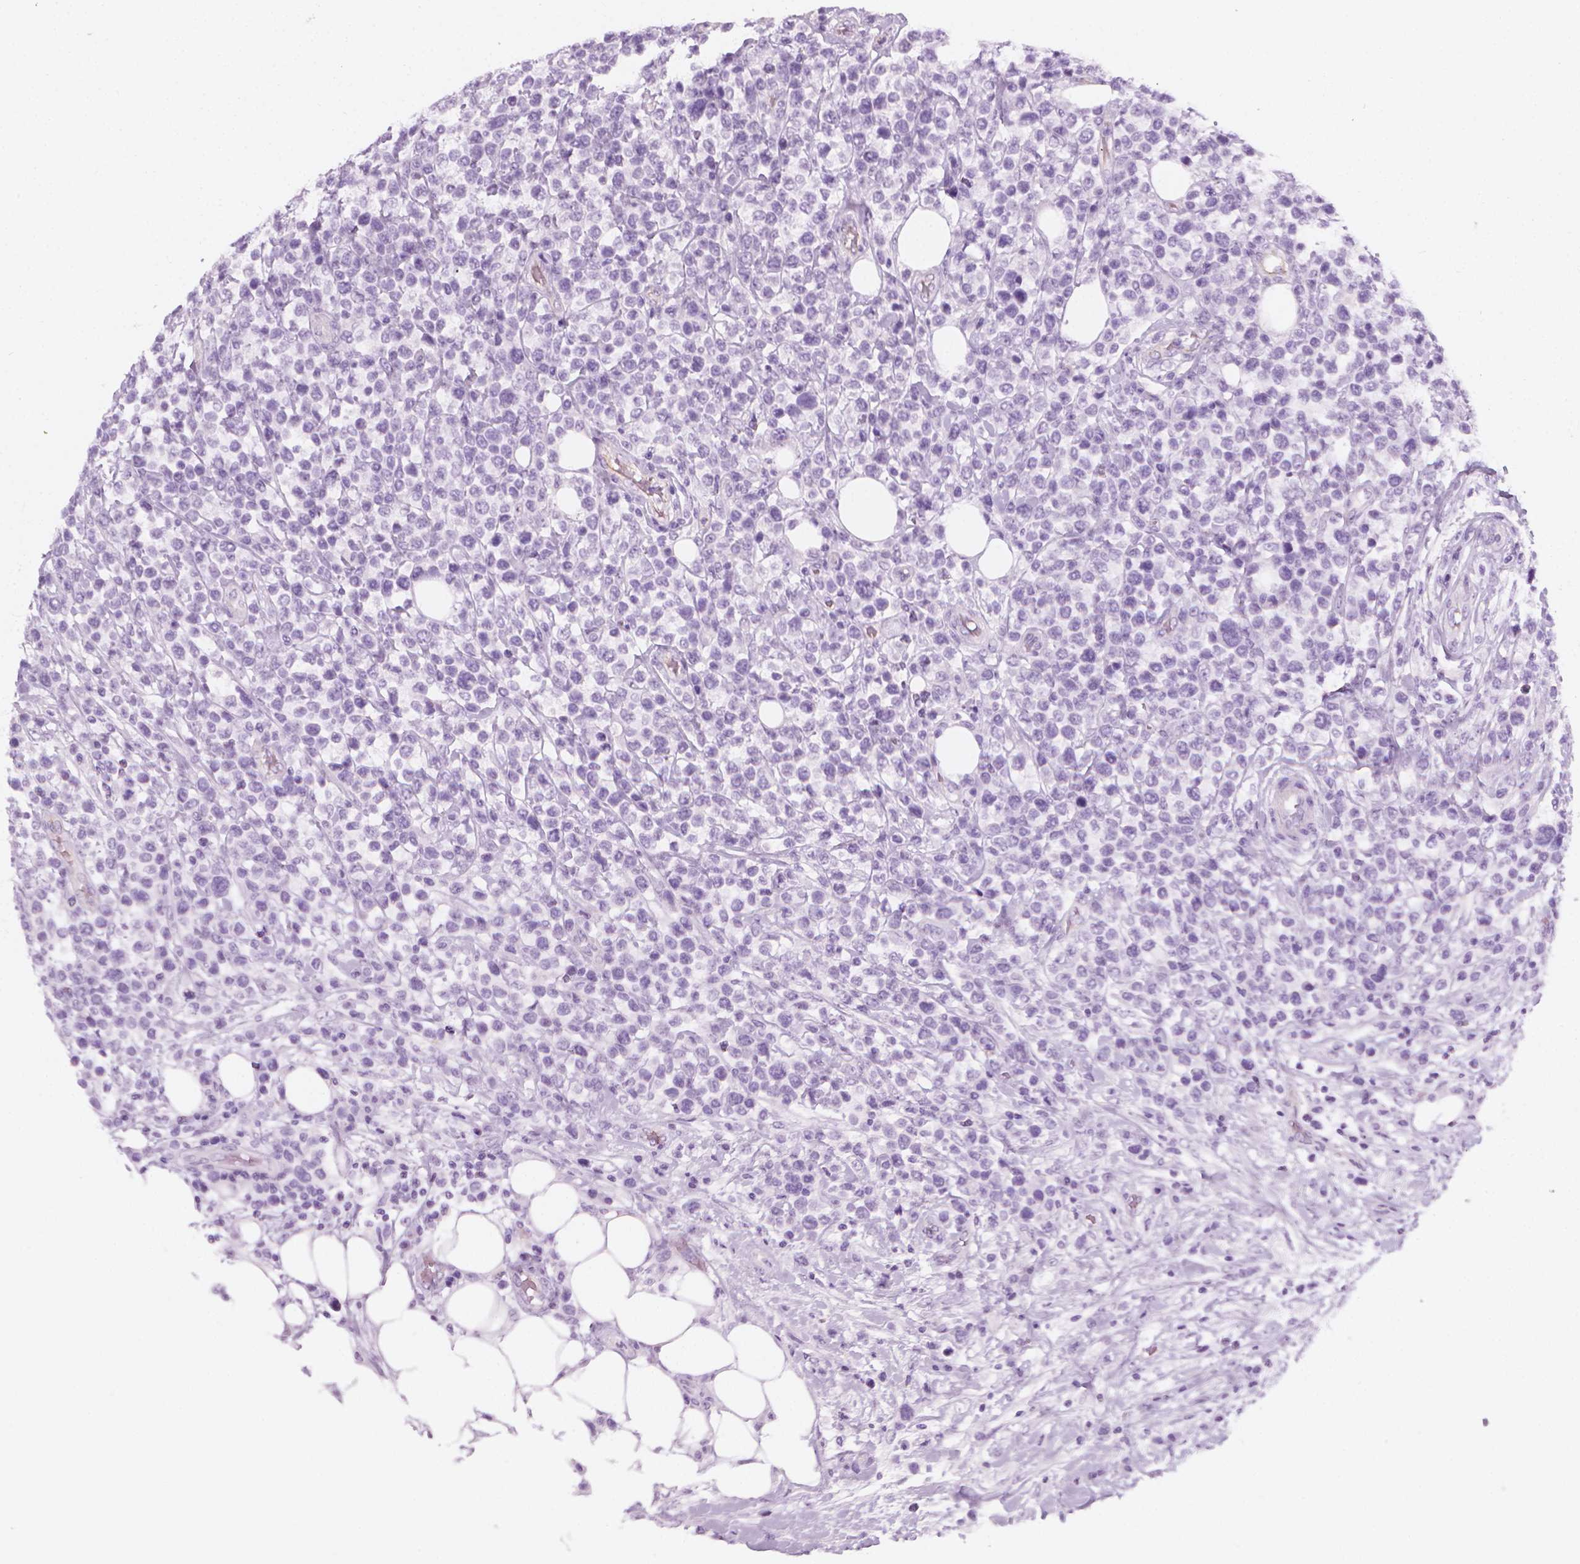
{"staining": {"intensity": "negative", "quantity": "none", "location": "none"}, "tissue": "lymphoma", "cell_type": "Tumor cells", "image_type": "cancer", "snomed": [{"axis": "morphology", "description": "Malignant lymphoma, non-Hodgkin's type, High grade"}, {"axis": "topography", "description": "Soft tissue"}], "caption": "Protein analysis of high-grade malignant lymphoma, non-Hodgkin's type exhibits no significant staining in tumor cells.", "gene": "SCG3", "patient": {"sex": "female", "age": 56}}